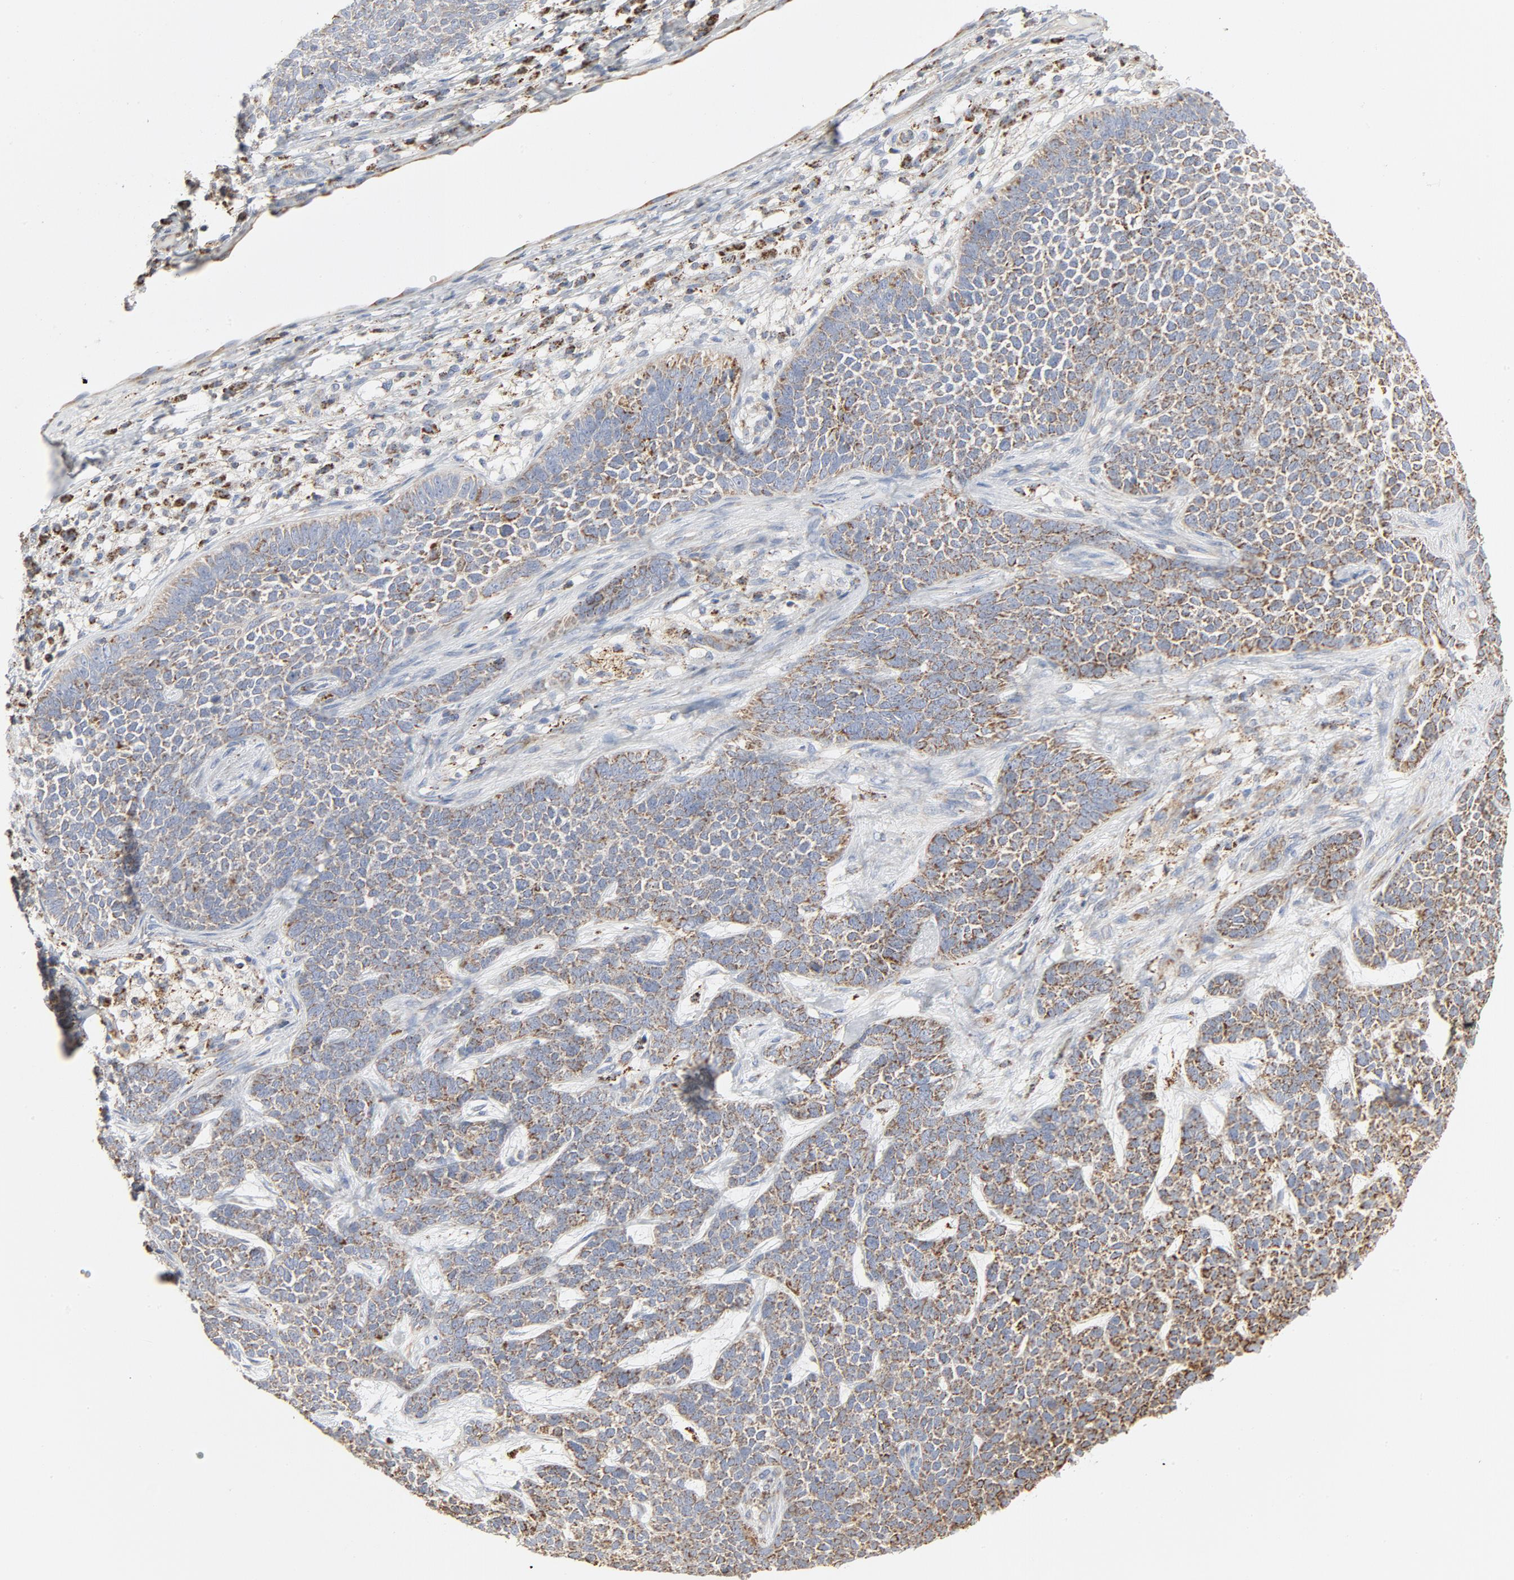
{"staining": {"intensity": "weak", "quantity": ">75%", "location": "cytoplasmic/membranous"}, "tissue": "skin cancer", "cell_type": "Tumor cells", "image_type": "cancer", "snomed": [{"axis": "morphology", "description": "Basal cell carcinoma"}, {"axis": "topography", "description": "Skin"}], "caption": "Protein staining displays weak cytoplasmic/membranous expression in about >75% of tumor cells in skin cancer (basal cell carcinoma).", "gene": "SETD3", "patient": {"sex": "female", "age": 84}}